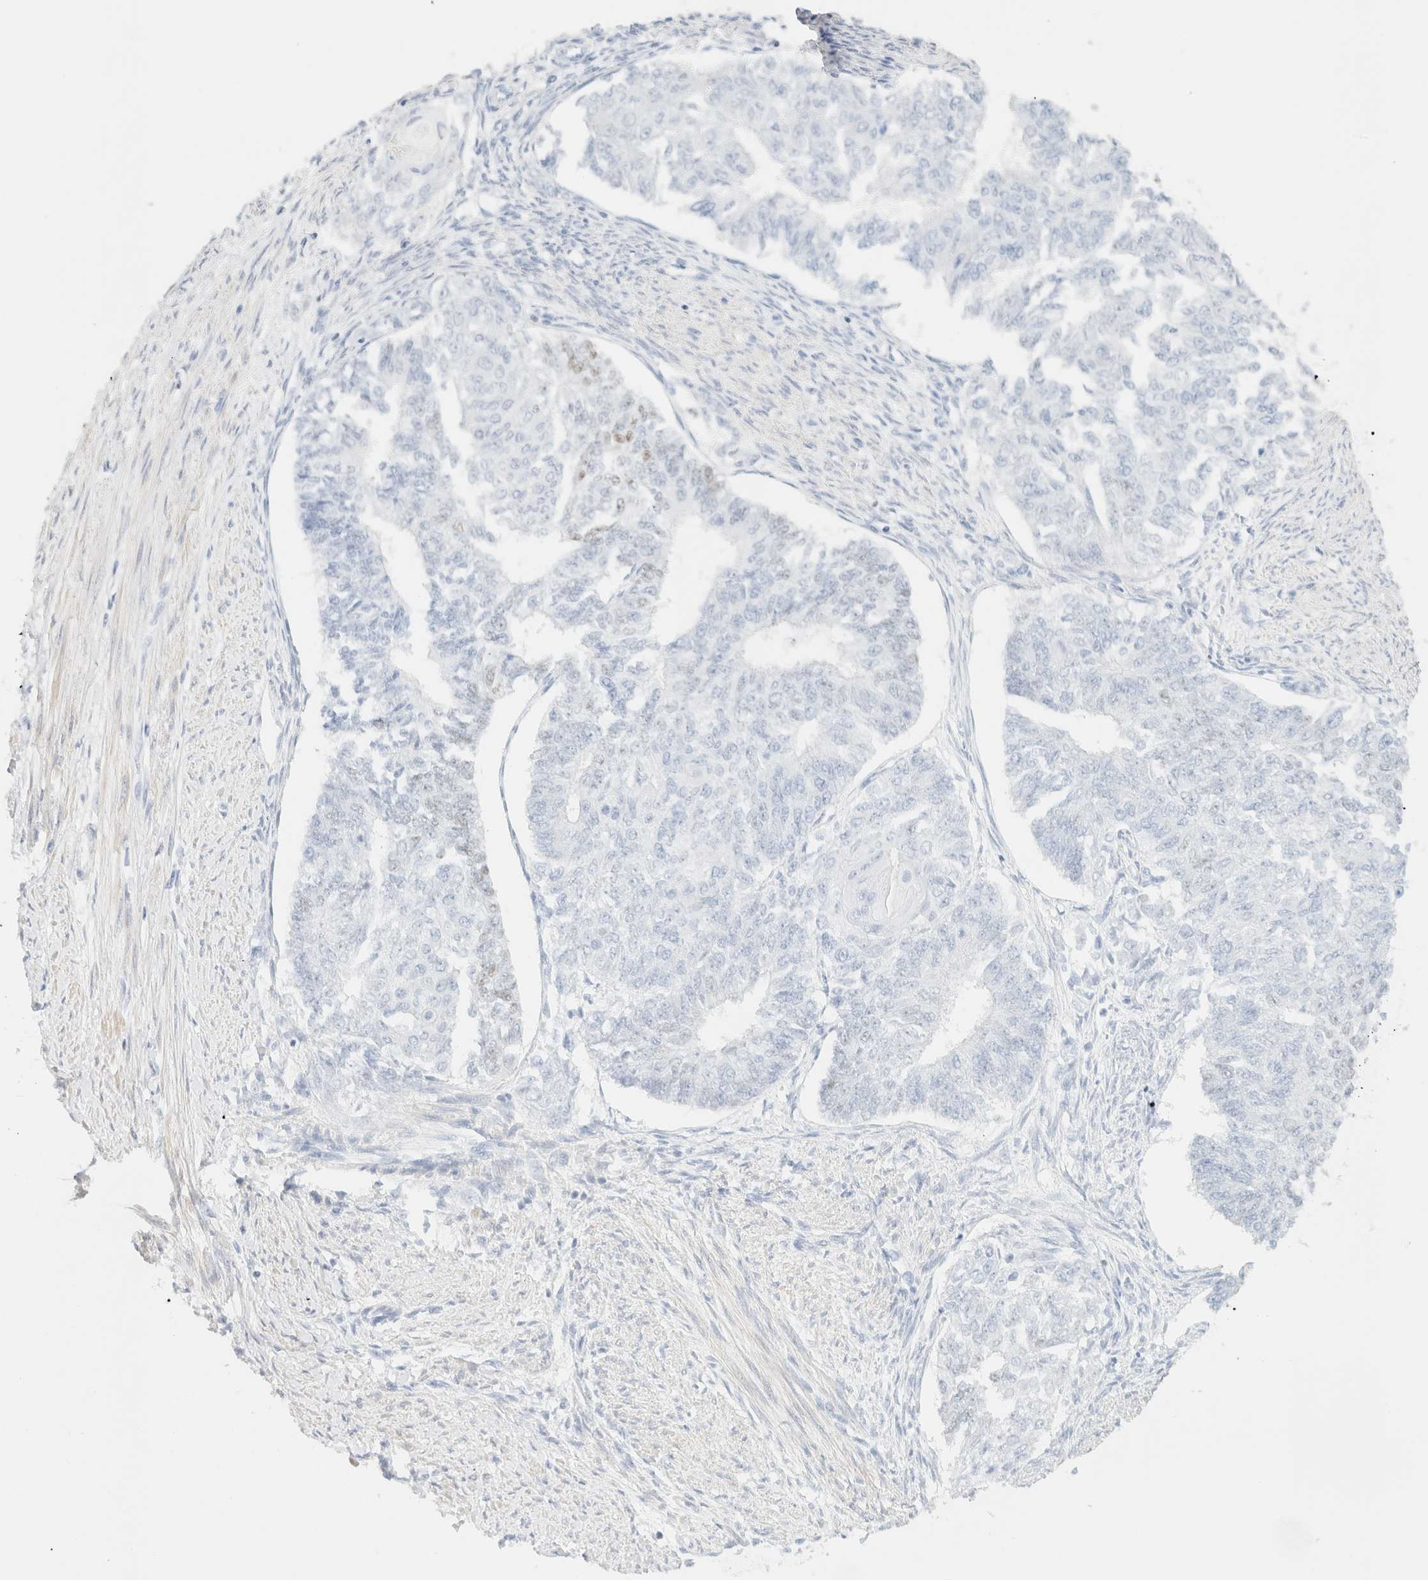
{"staining": {"intensity": "negative", "quantity": "none", "location": "none"}, "tissue": "endometrial cancer", "cell_type": "Tumor cells", "image_type": "cancer", "snomed": [{"axis": "morphology", "description": "Adenocarcinoma, NOS"}, {"axis": "topography", "description": "Endometrium"}], "caption": "Endometrial cancer (adenocarcinoma) was stained to show a protein in brown. There is no significant expression in tumor cells.", "gene": "IKZF3", "patient": {"sex": "female", "age": 32}}